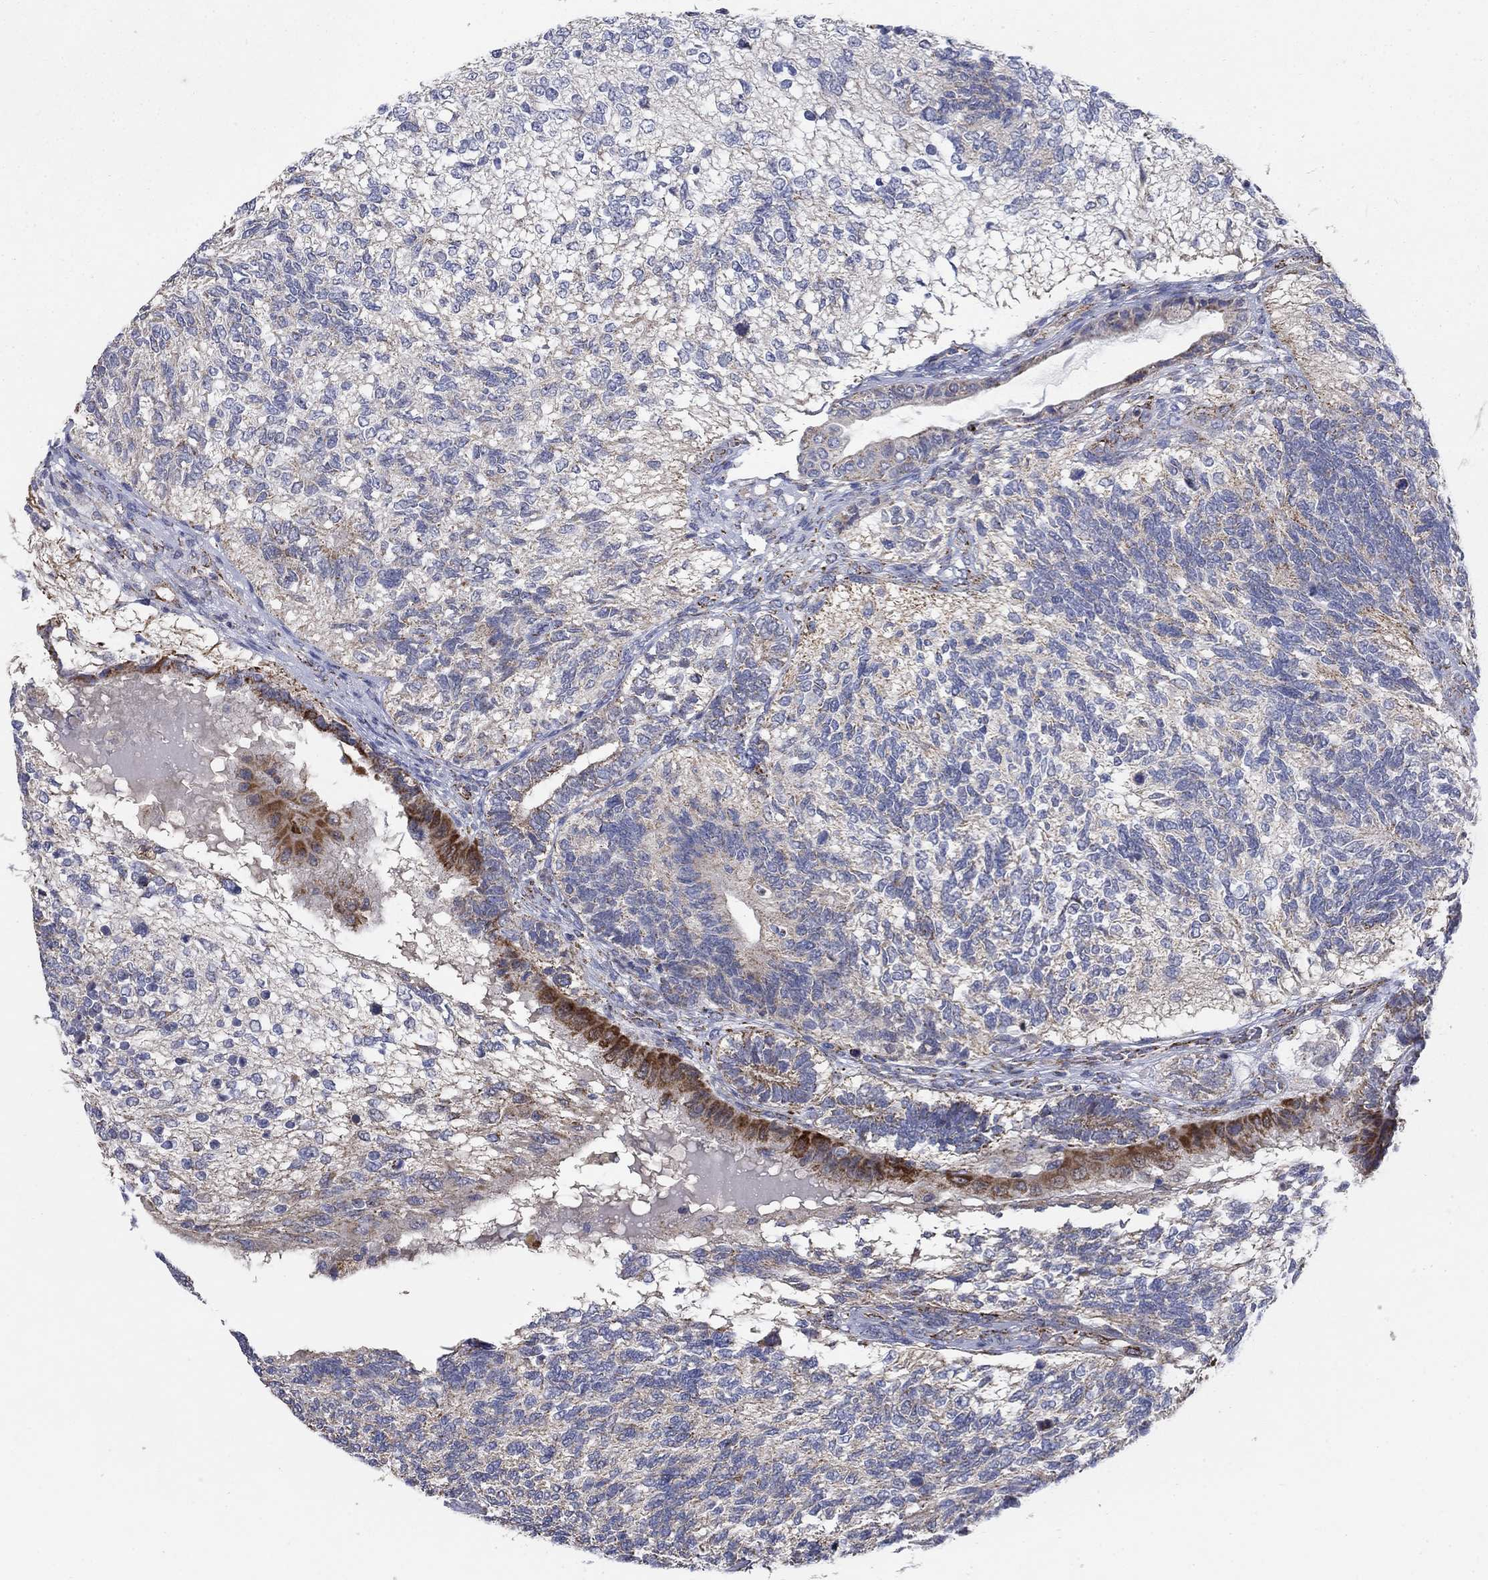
{"staining": {"intensity": "strong", "quantity": "<25%", "location": "cytoplasmic/membranous"}, "tissue": "testis cancer", "cell_type": "Tumor cells", "image_type": "cancer", "snomed": [{"axis": "morphology", "description": "Seminoma, NOS"}, {"axis": "morphology", "description": "Carcinoma, Embryonal, NOS"}, {"axis": "topography", "description": "Testis"}], "caption": "High-power microscopy captured an immunohistochemistry (IHC) image of embryonal carcinoma (testis), revealing strong cytoplasmic/membranous positivity in about <25% of tumor cells.", "gene": "PNPLA2", "patient": {"sex": "male", "age": 41}}